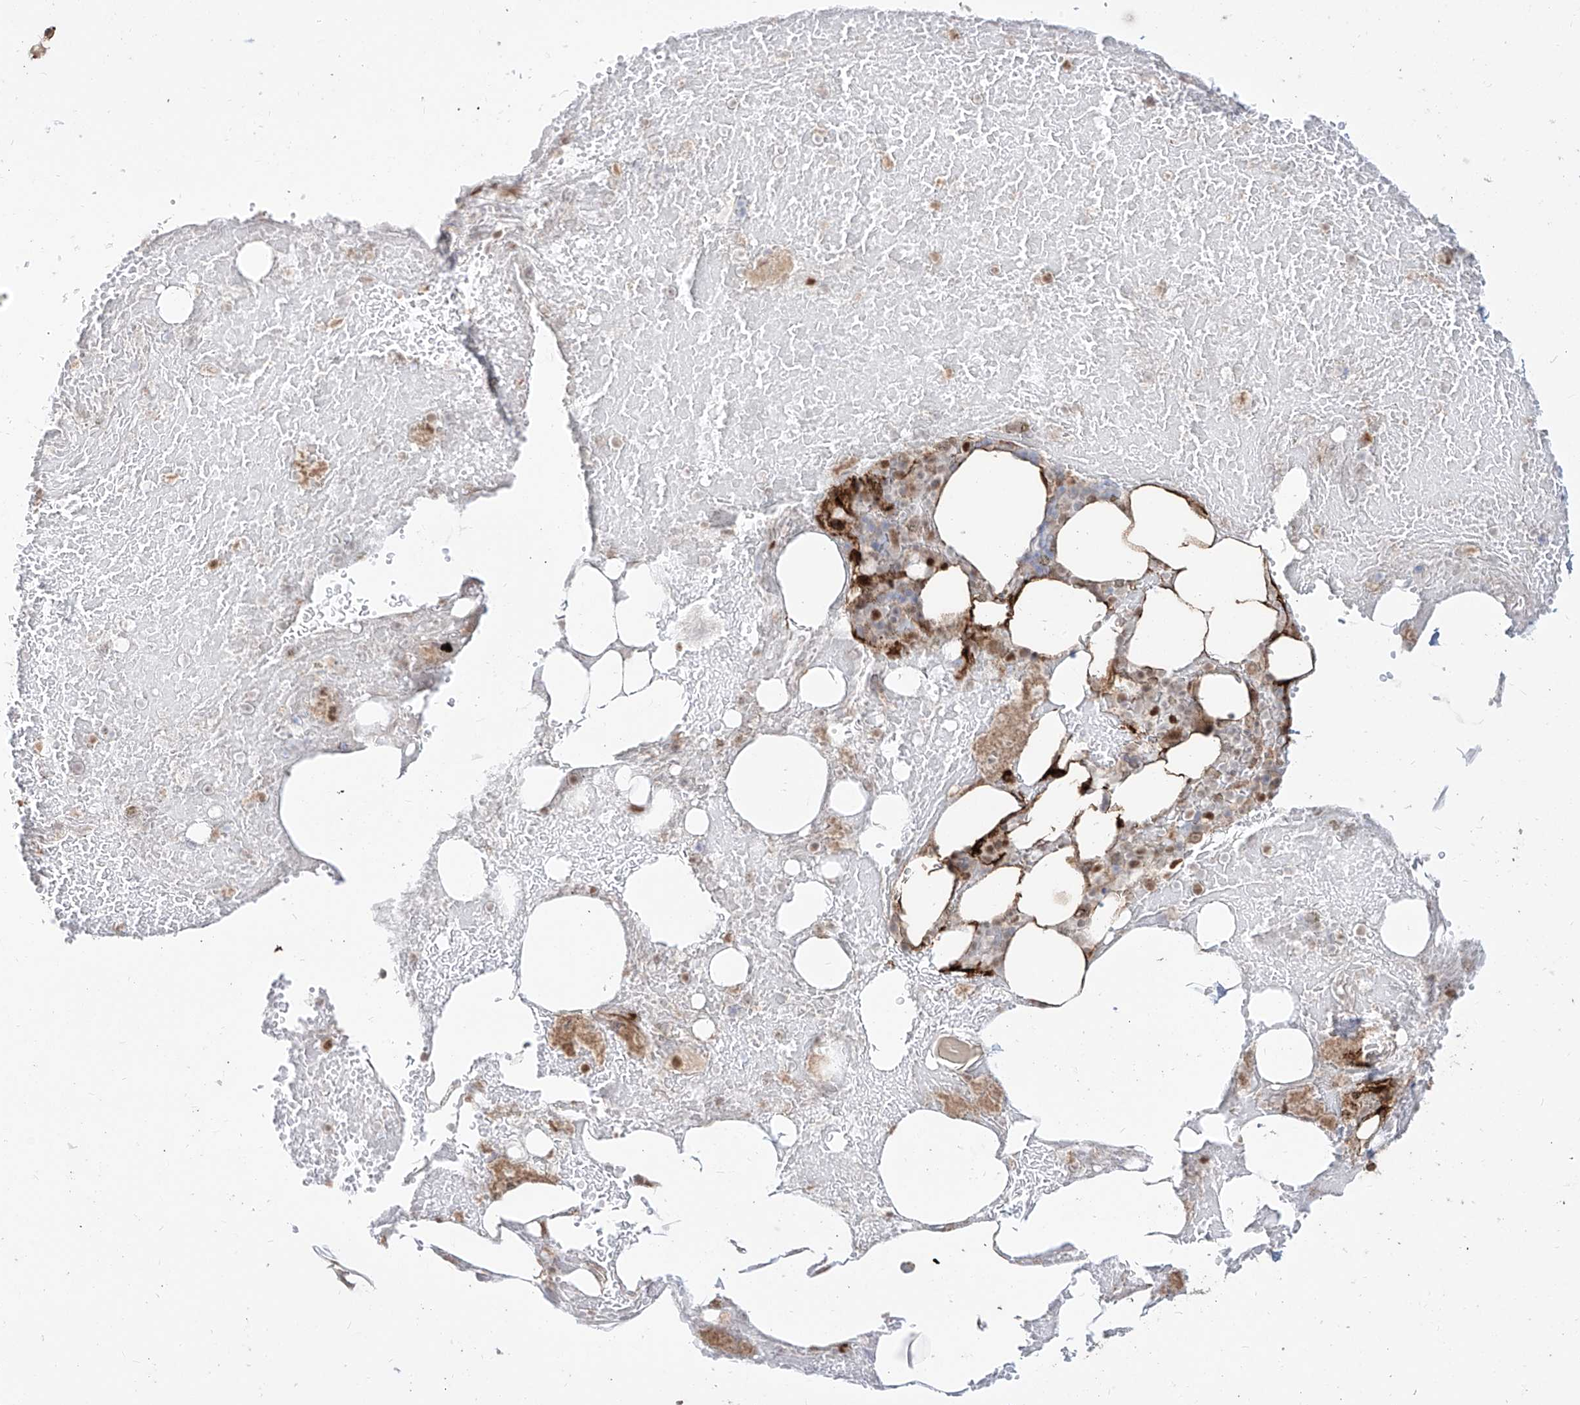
{"staining": {"intensity": "moderate", "quantity": "<25%", "location": "nuclear"}, "tissue": "bone marrow", "cell_type": "Hematopoietic cells", "image_type": "normal", "snomed": [{"axis": "morphology", "description": "Normal tissue, NOS"}, {"axis": "topography", "description": "Bone marrow"}], "caption": "Immunohistochemistry (IHC) staining of unremarkable bone marrow, which shows low levels of moderate nuclear expression in about <25% of hematopoietic cells indicating moderate nuclear protein expression. The staining was performed using DAB (brown) for protein detection and nuclei were counterstained in hematoxylin (blue).", "gene": "ZNF710", "patient": {"sex": "male", "age": 60}}